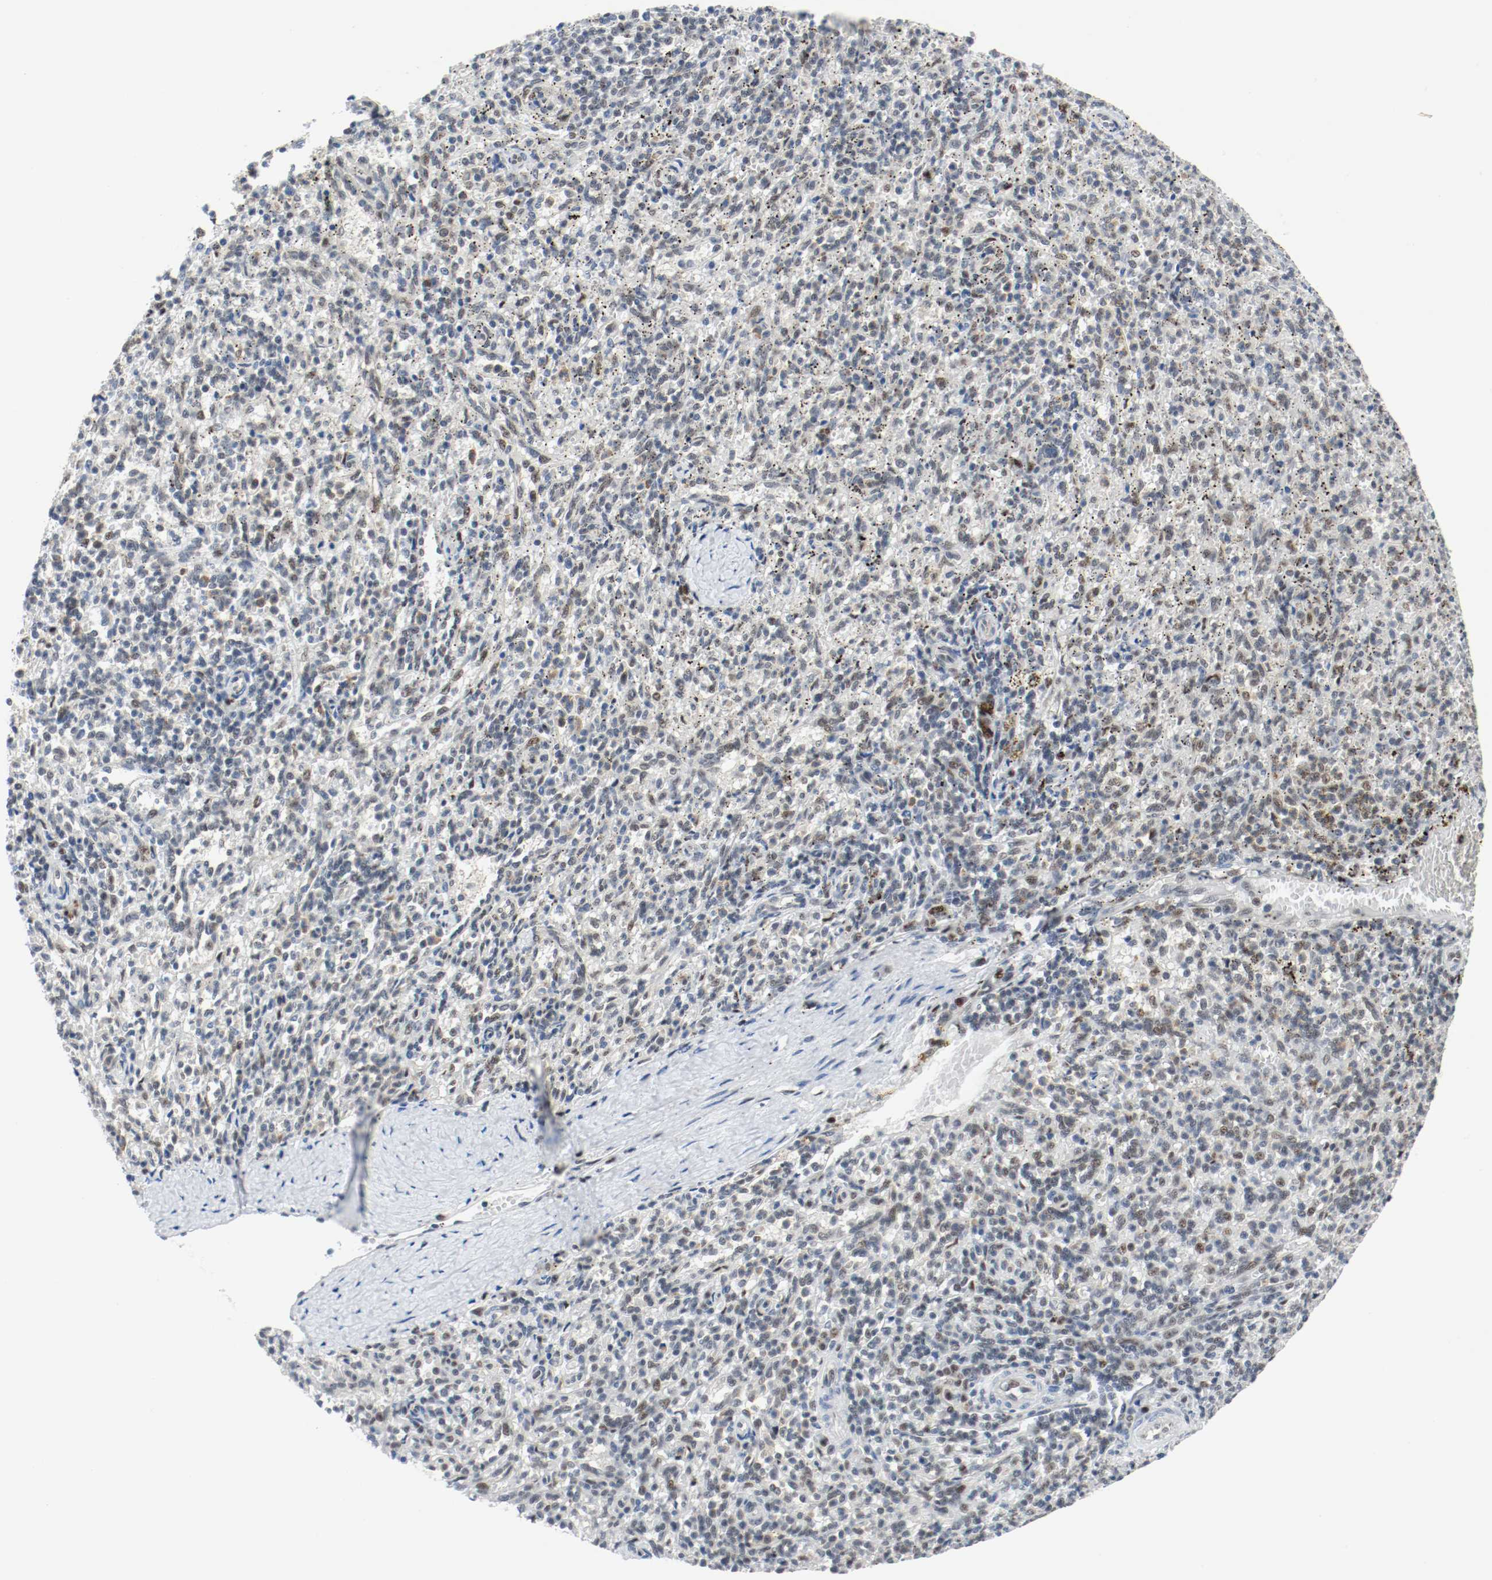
{"staining": {"intensity": "weak", "quantity": "<25%", "location": "nuclear"}, "tissue": "spleen", "cell_type": "Cells in red pulp", "image_type": "normal", "snomed": [{"axis": "morphology", "description": "Normal tissue, NOS"}, {"axis": "topography", "description": "Spleen"}], "caption": "This photomicrograph is of unremarkable spleen stained with IHC to label a protein in brown with the nuclei are counter-stained blue. There is no positivity in cells in red pulp.", "gene": "ASH1L", "patient": {"sex": "female", "age": 10}}